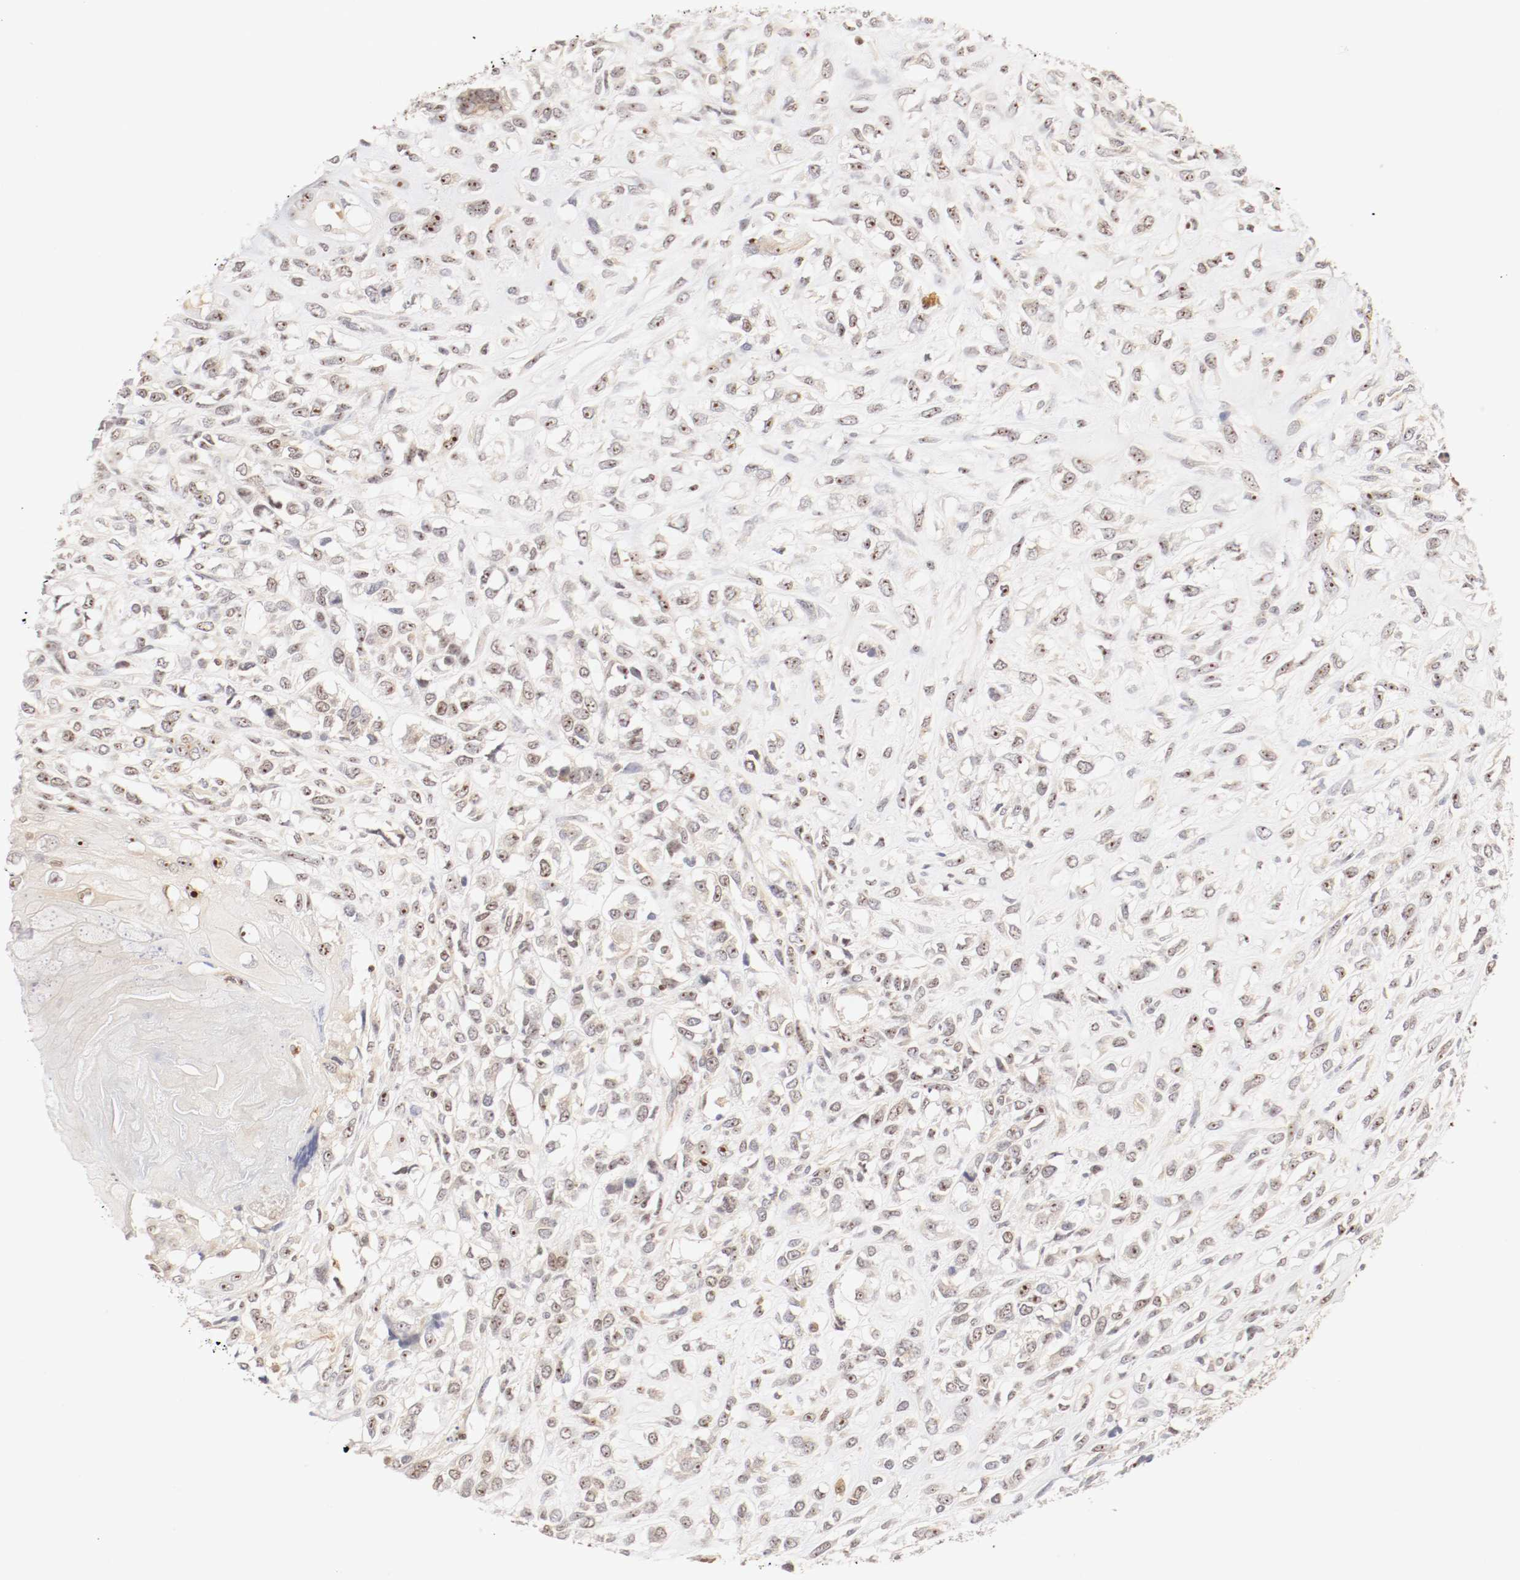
{"staining": {"intensity": "weak", "quantity": "25%-75%", "location": "nuclear"}, "tissue": "head and neck cancer", "cell_type": "Tumor cells", "image_type": "cancer", "snomed": [{"axis": "morphology", "description": "Necrosis, NOS"}, {"axis": "morphology", "description": "Neoplasm, malignant, NOS"}, {"axis": "topography", "description": "Salivary gland"}, {"axis": "topography", "description": "Head-Neck"}], "caption": "This histopathology image displays neoplasm (malignant) (head and neck) stained with IHC to label a protein in brown. The nuclear of tumor cells show weak positivity for the protein. Nuclei are counter-stained blue.", "gene": "KIF2A", "patient": {"sex": "male", "age": 43}}